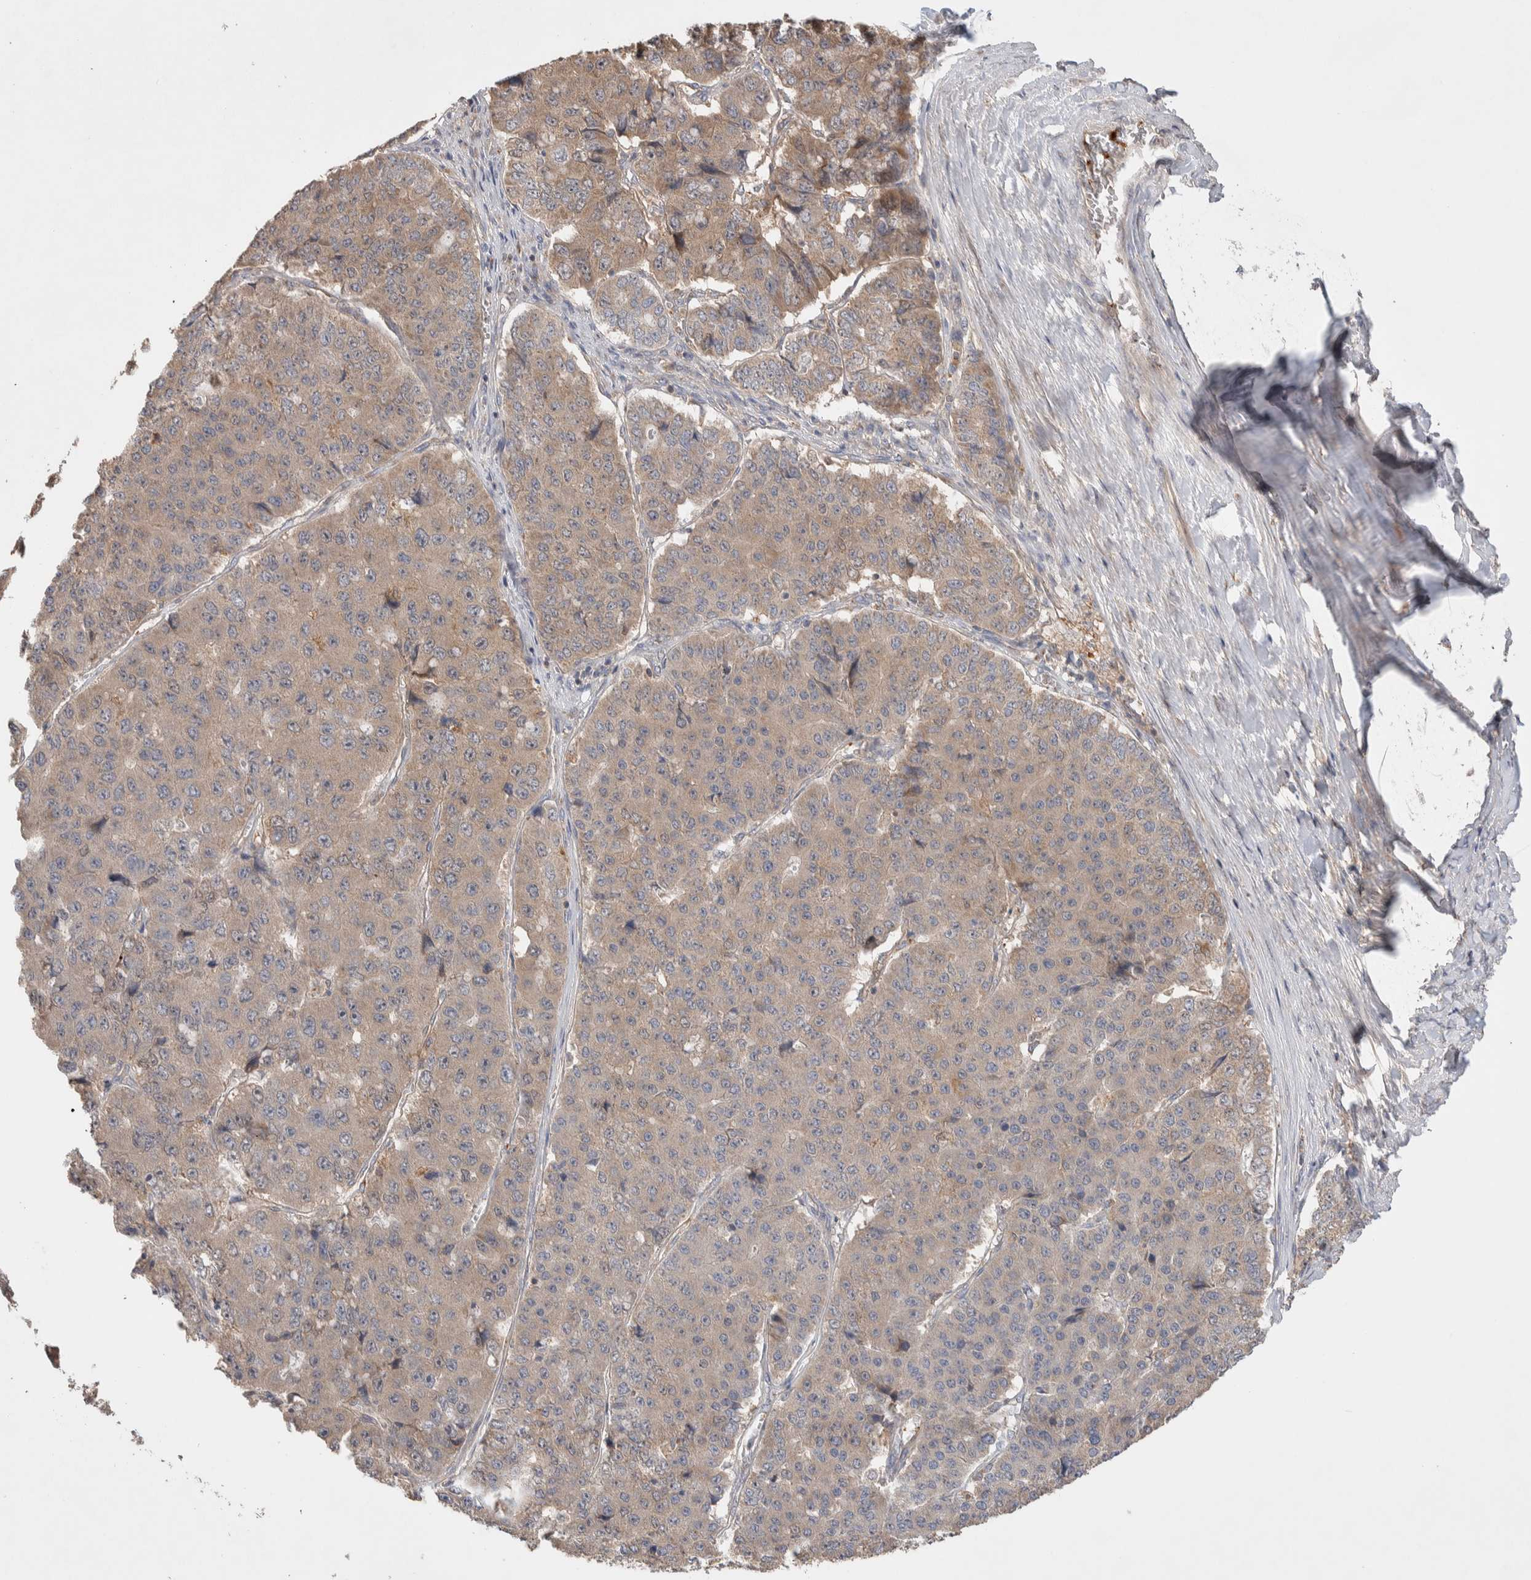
{"staining": {"intensity": "weak", "quantity": "25%-75%", "location": "cytoplasmic/membranous"}, "tissue": "pancreatic cancer", "cell_type": "Tumor cells", "image_type": "cancer", "snomed": [{"axis": "morphology", "description": "Adenocarcinoma, NOS"}, {"axis": "topography", "description": "Pancreas"}], "caption": "Pancreatic cancer was stained to show a protein in brown. There is low levels of weak cytoplasmic/membranous positivity in about 25%-75% of tumor cells. (brown staining indicates protein expression, while blue staining denotes nuclei).", "gene": "DEPTOR", "patient": {"sex": "male", "age": 50}}